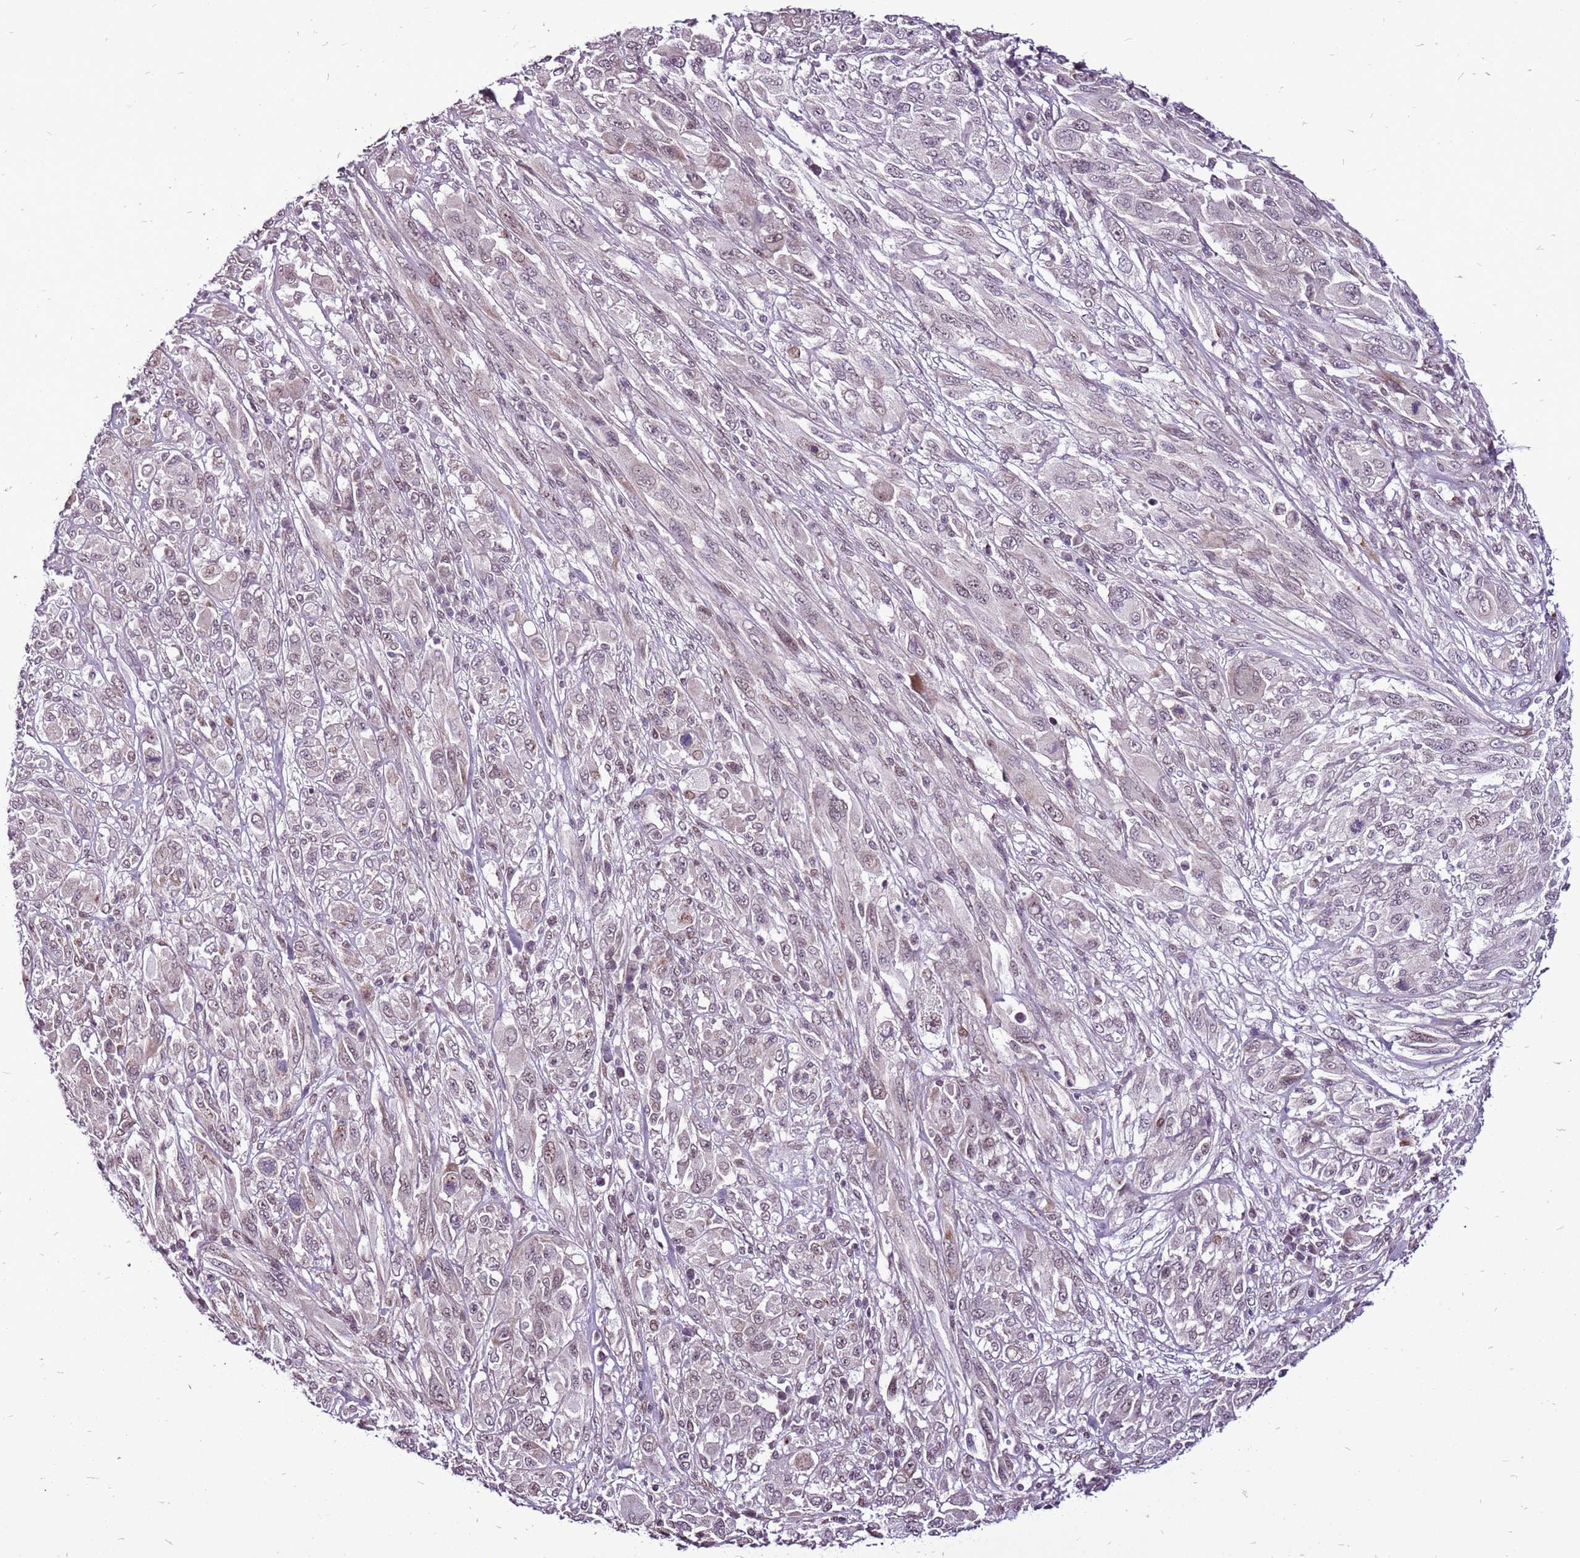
{"staining": {"intensity": "weak", "quantity": "25%-75%", "location": "nuclear"}, "tissue": "melanoma", "cell_type": "Tumor cells", "image_type": "cancer", "snomed": [{"axis": "morphology", "description": "Malignant melanoma, NOS"}, {"axis": "topography", "description": "Skin"}], "caption": "Melanoma stained with IHC reveals weak nuclear staining in approximately 25%-75% of tumor cells.", "gene": "CCDC166", "patient": {"sex": "female", "age": 91}}